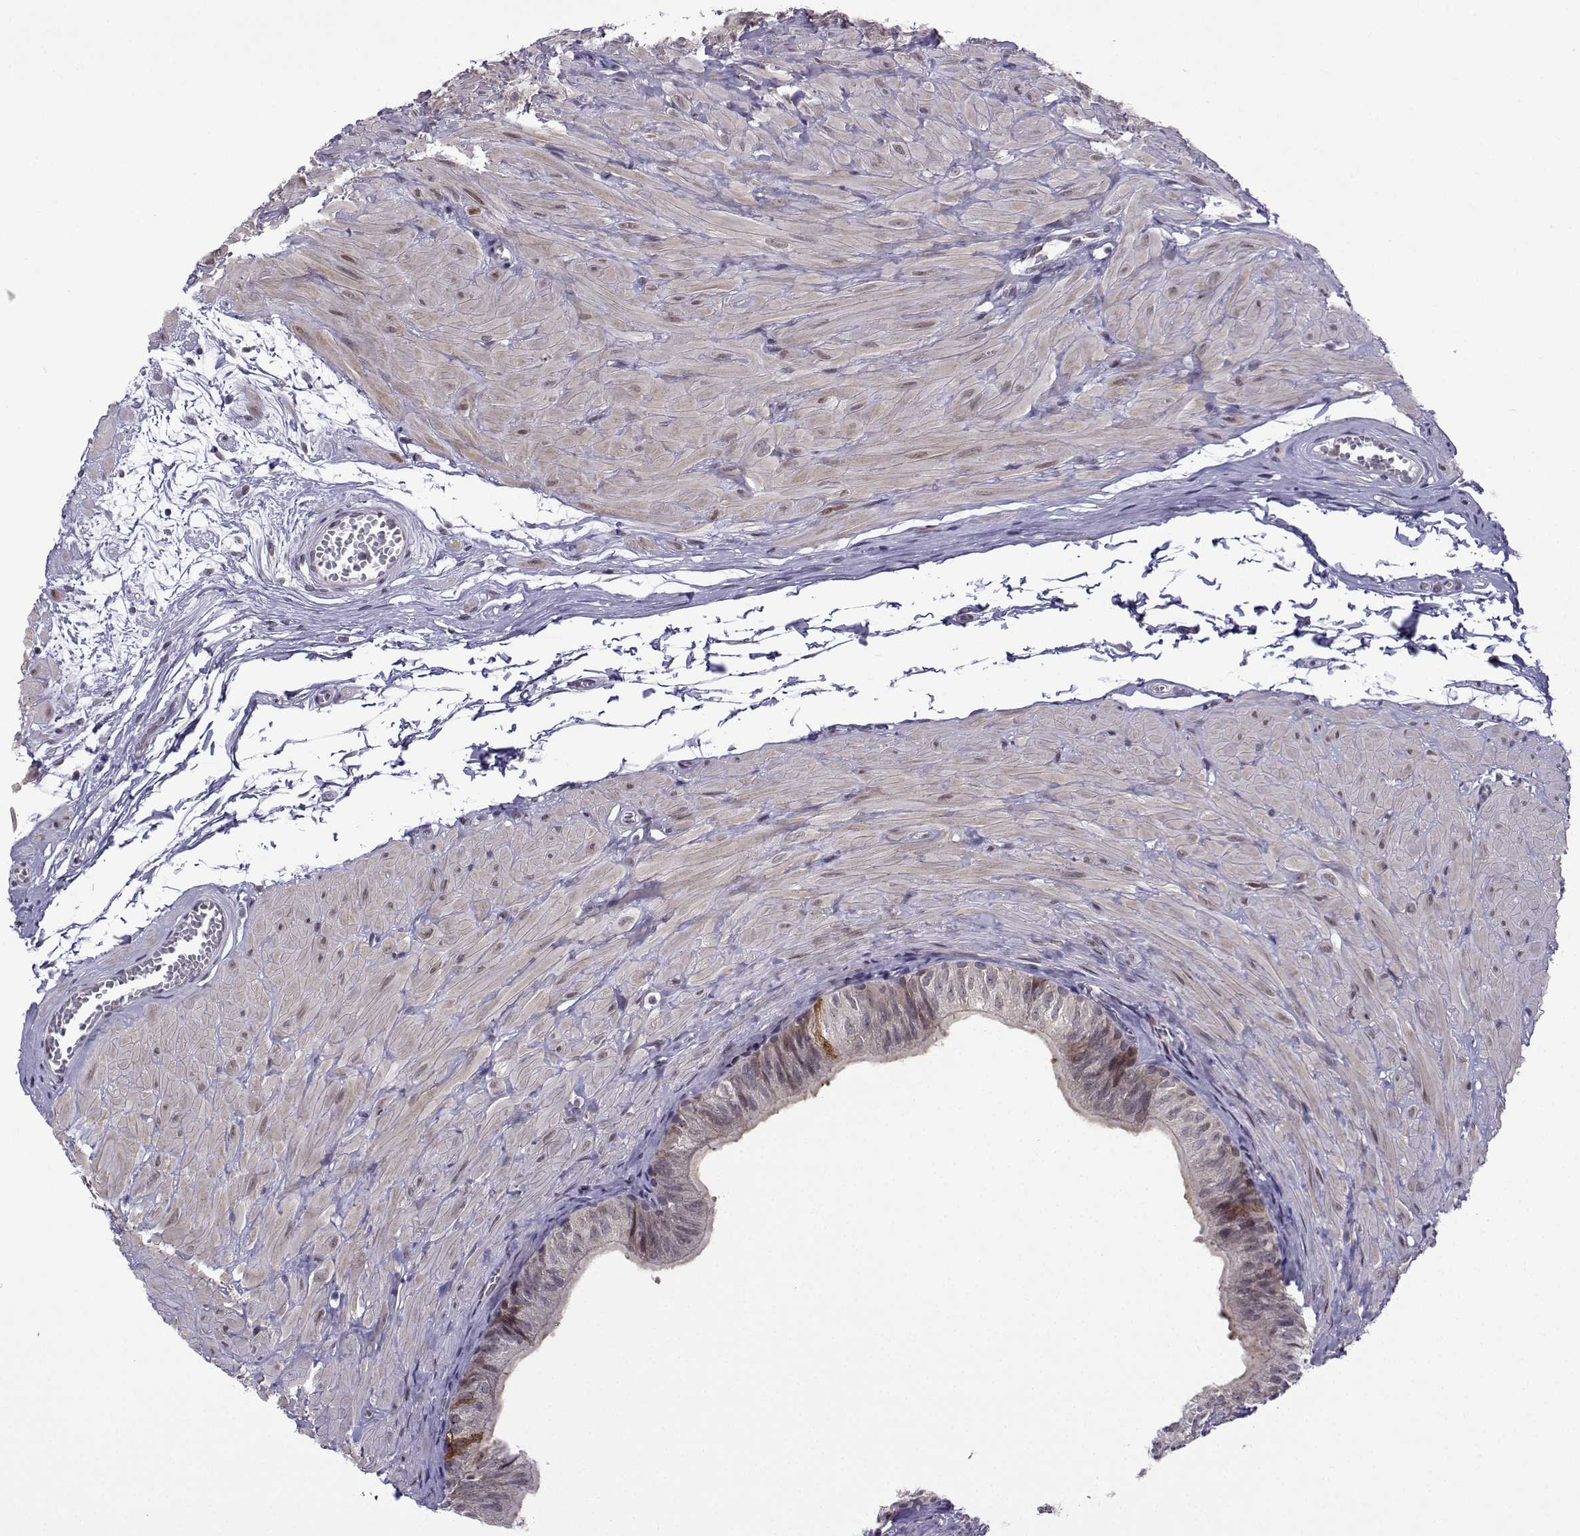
{"staining": {"intensity": "moderate", "quantity": "25%-75%", "location": "nuclear"}, "tissue": "epididymis", "cell_type": "Glandular cells", "image_type": "normal", "snomed": [{"axis": "morphology", "description": "Normal tissue, NOS"}, {"axis": "topography", "description": "Epididymis"}, {"axis": "topography", "description": "Vas deferens"}], "caption": "Immunohistochemistry (IHC) image of benign human epididymis stained for a protein (brown), which reveals medium levels of moderate nuclear expression in about 25%-75% of glandular cells.", "gene": "FGF3", "patient": {"sex": "male", "age": 23}}